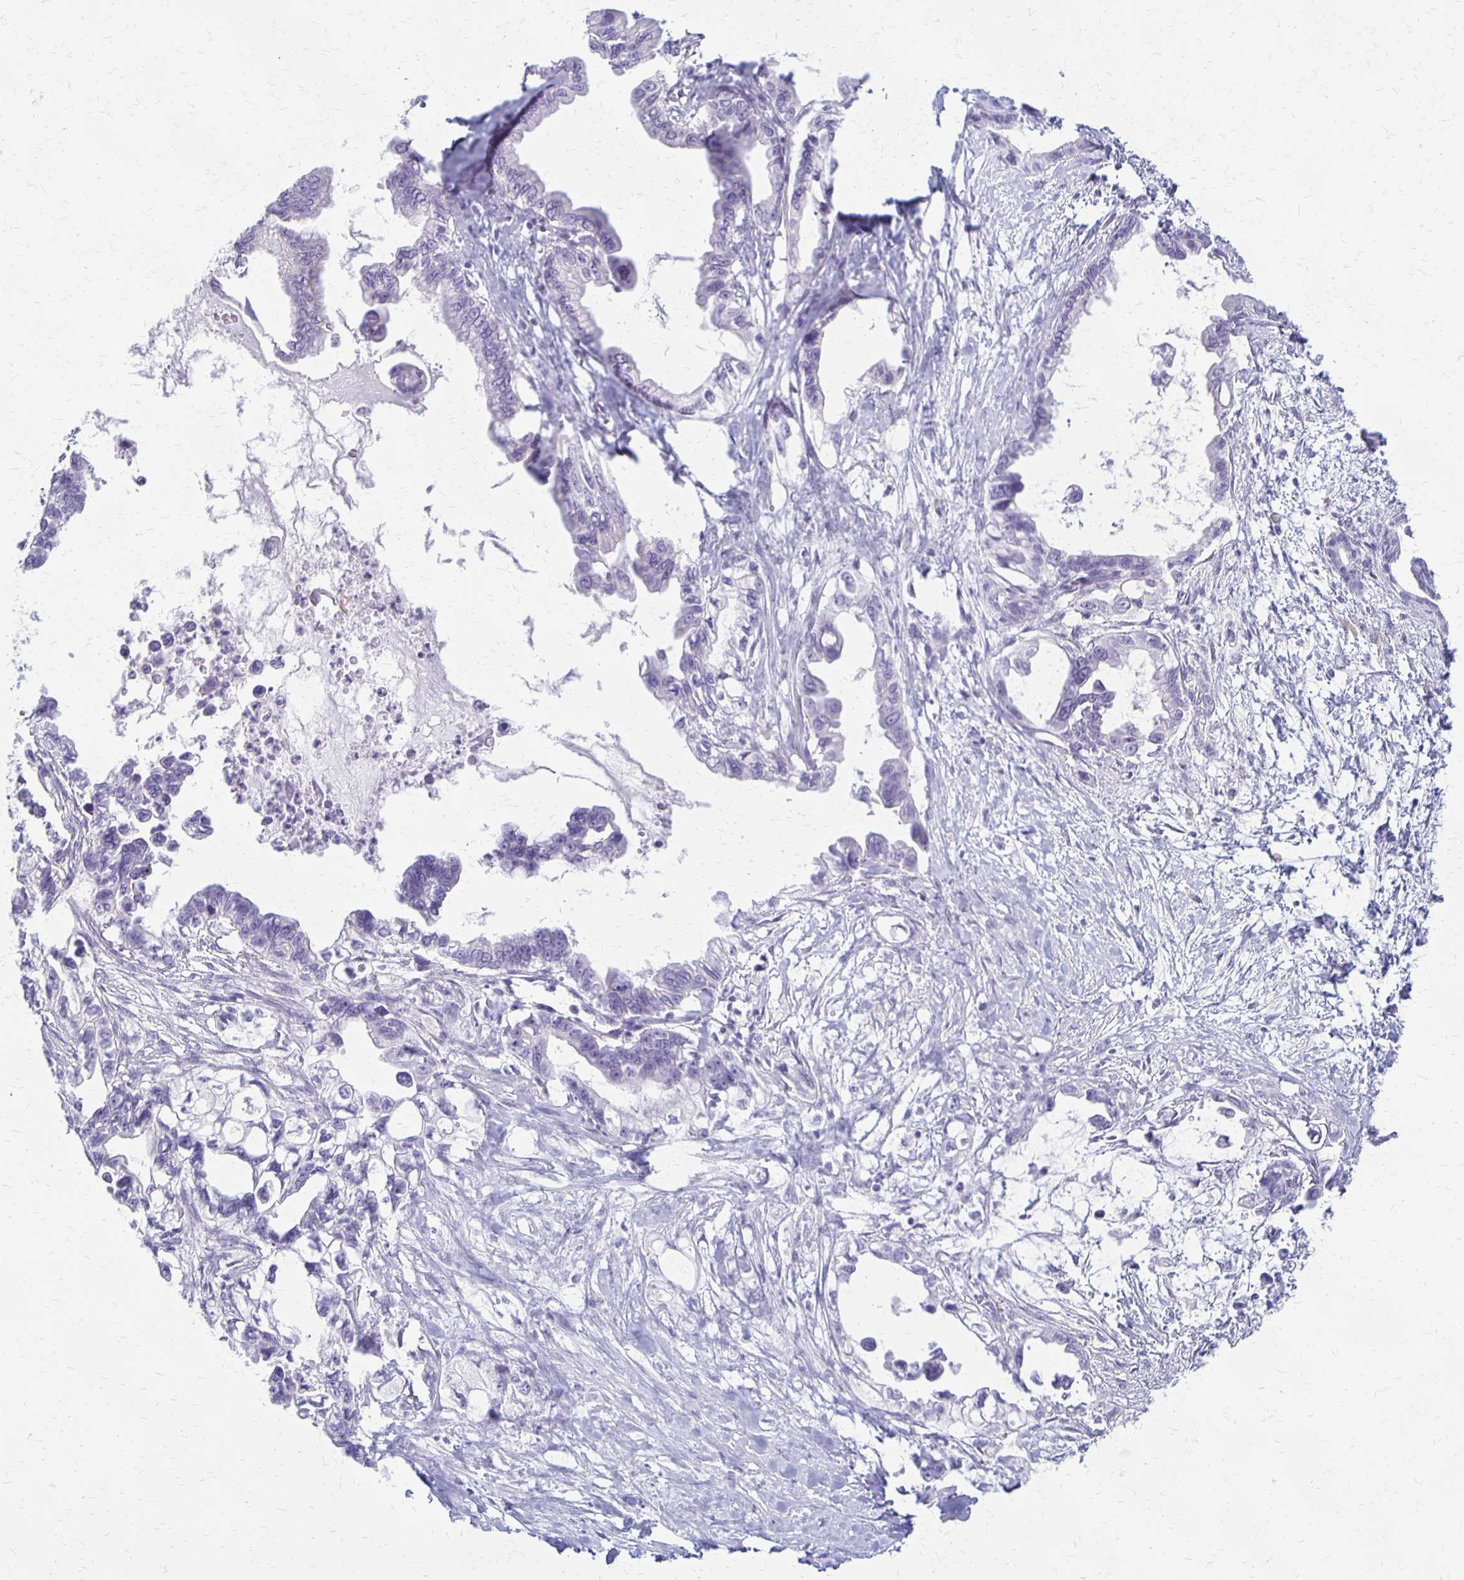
{"staining": {"intensity": "negative", "quantity": "none", "location": "none"}, "tissue": "pancreatic cancer", "cell_type": "Tumor cells", "image_type": "cancer", "snomed": [{"axis": "morphology", "description": "Adenocarcinoma, NOS"}, {"axis": "topography", "description": "Pancreas"}], "caption": "Protein analysis of pancreatic cancer reveals no significant staining in tumor cells. The staining was performed using DAB (3,3'-diaminobenzidine) to visualize the protein expression in brown, while the nuclei were stained in blue with hematoxylin (Magnification: 20x).", "gene": "RHOC", "patient": {"sex": "male", "age": 61}}